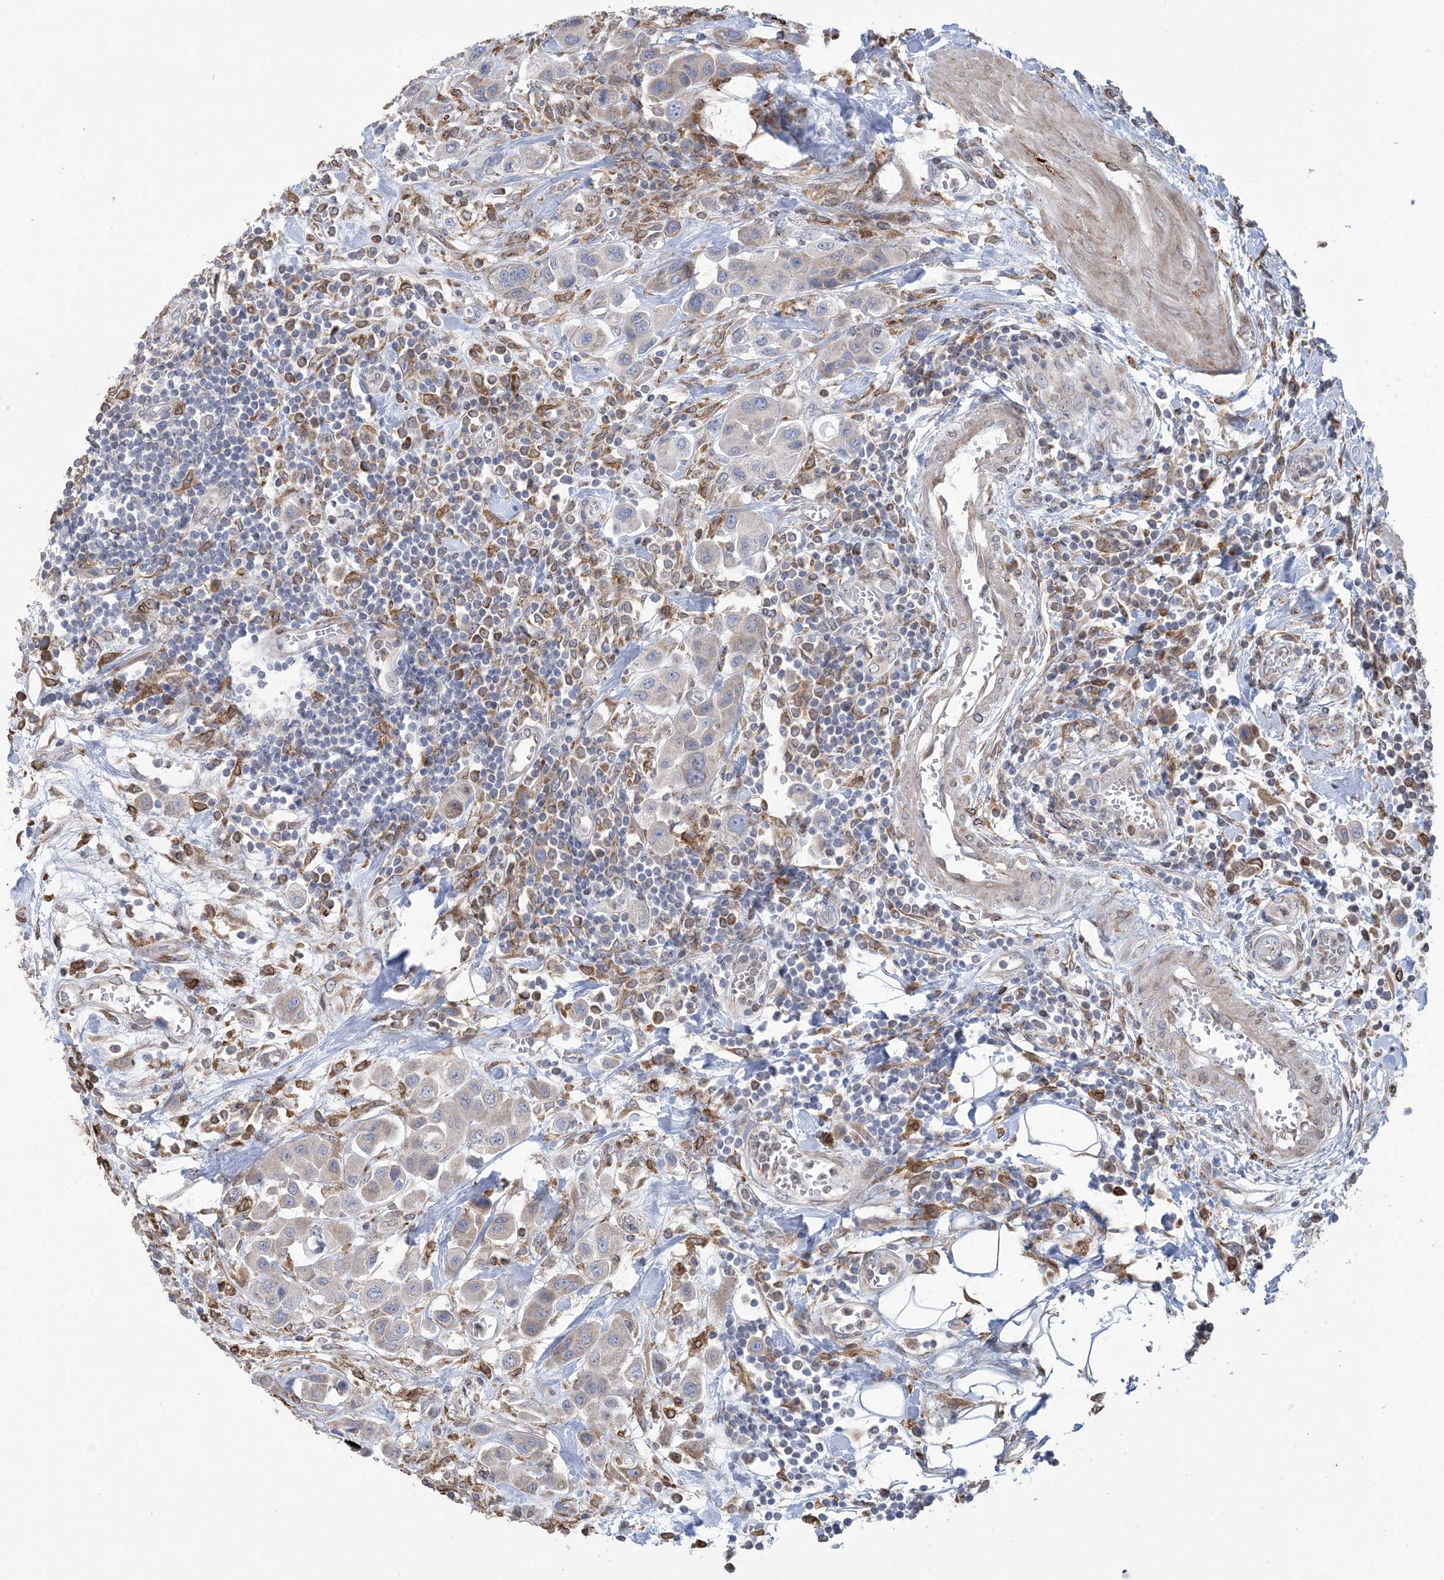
{"staining": {"intensity": "weak", "quantity": "<25%", "location": "cytoplasmic/membranous"}, "tissue": "urothelial cancer", "cell_type": "Tumor cells", "image_type": "cancer", "snomed": [{"axis": "morphology", "description": "Urothelial carcinoma, High grade"}, {"axis": "topography", "description": "Urinary bladder"}], "caption": "A micrograph of human urothelial cancer is negative for staining in tumor cells.", "gene": "SHANK1", "patient": {"sex": "male", "age": 50}}